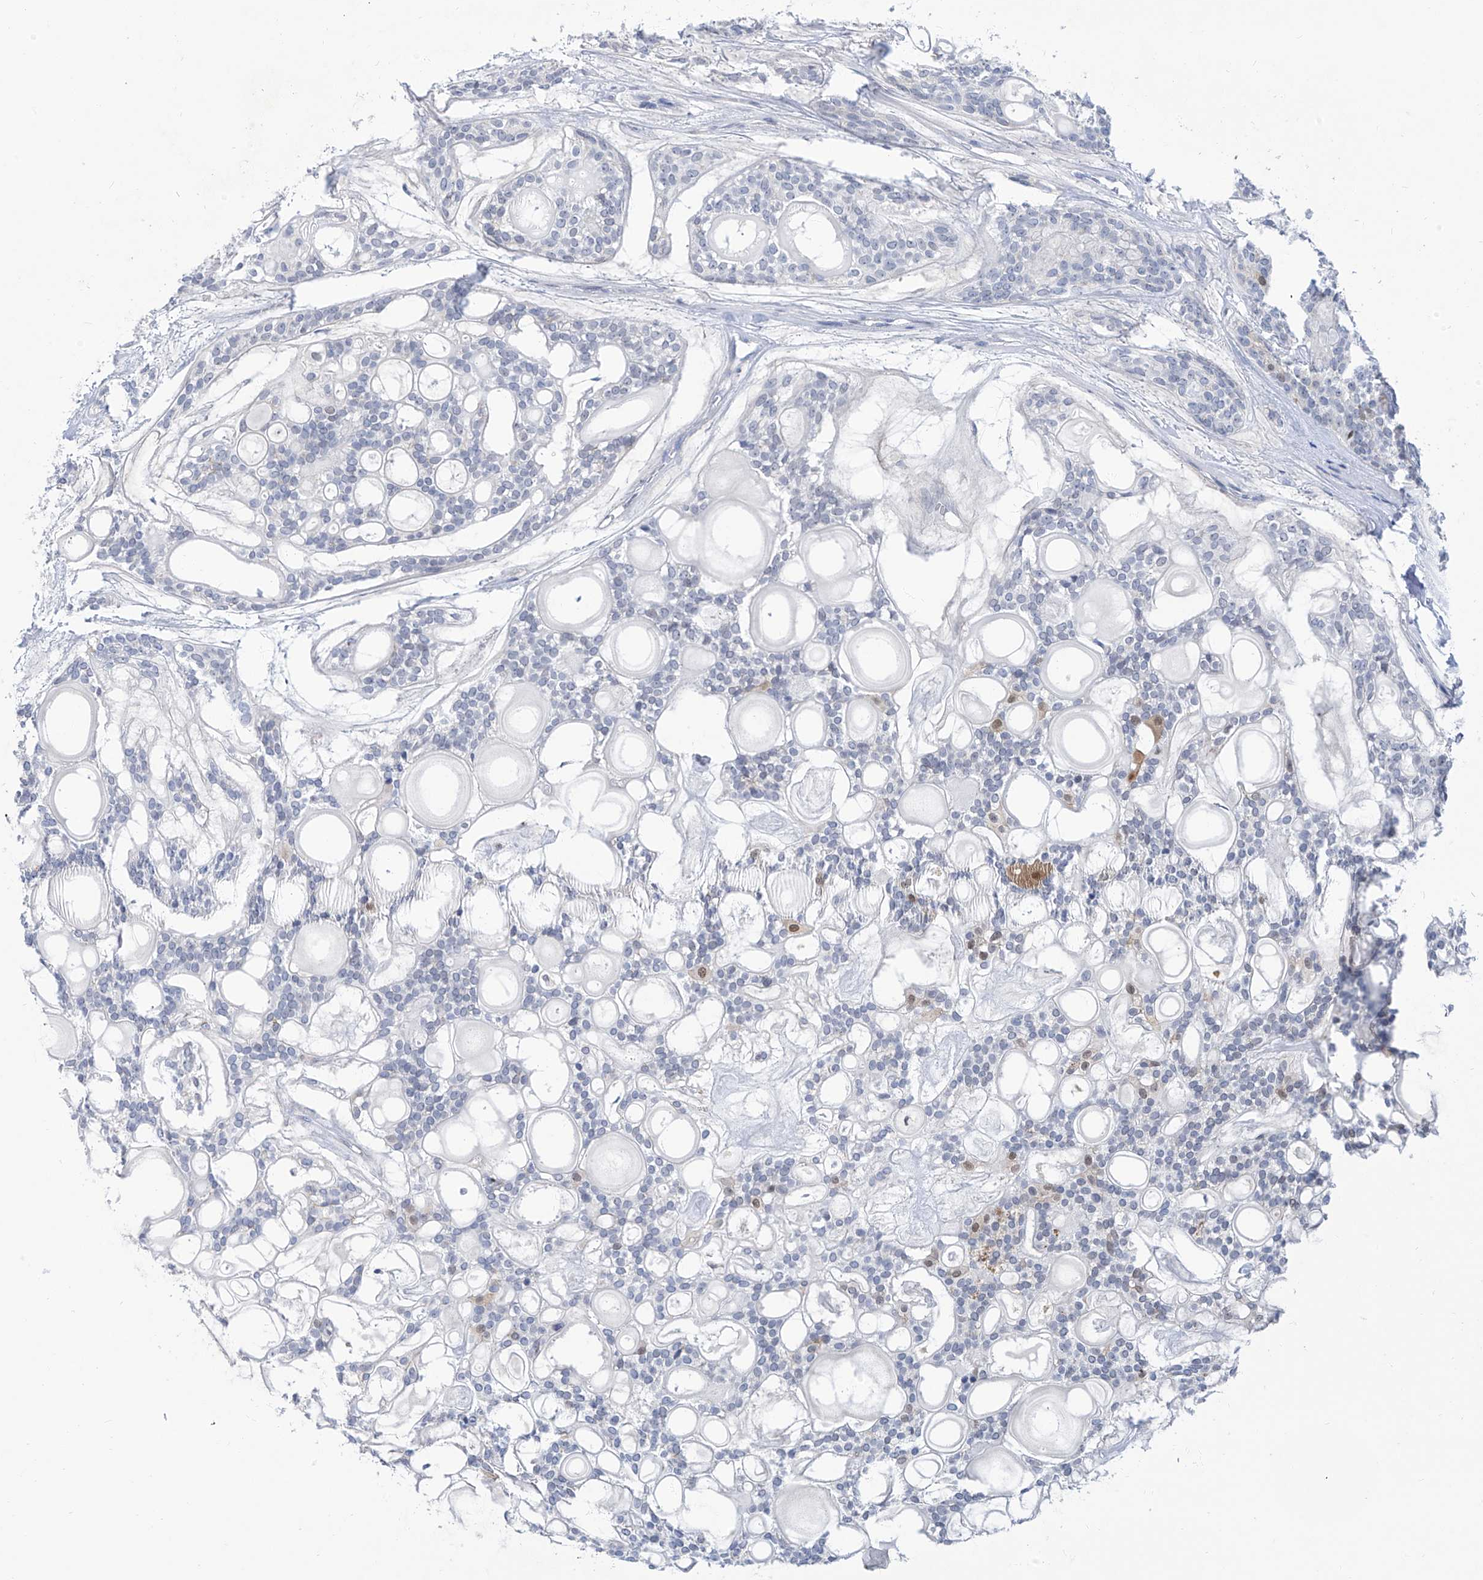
{"staining": {"intensity": "negative", "quantity": "none", "location": "none"}, "tissue": "head and neck cancer", "cell_type": "Tumor cells", "image_type": "cancer", "snomed": [{"axis": "morphology", "description": "Adenocarcinoma, NOS"}, {"axis": "topography", "description": "Head-Neck"}], "caption": "Human head and neck adenocarcinoma stained for a protein using IHC reveals no expression in tumor cells.", "gene": "PHF20", "patient": {"sex": "male", "age": 66}}